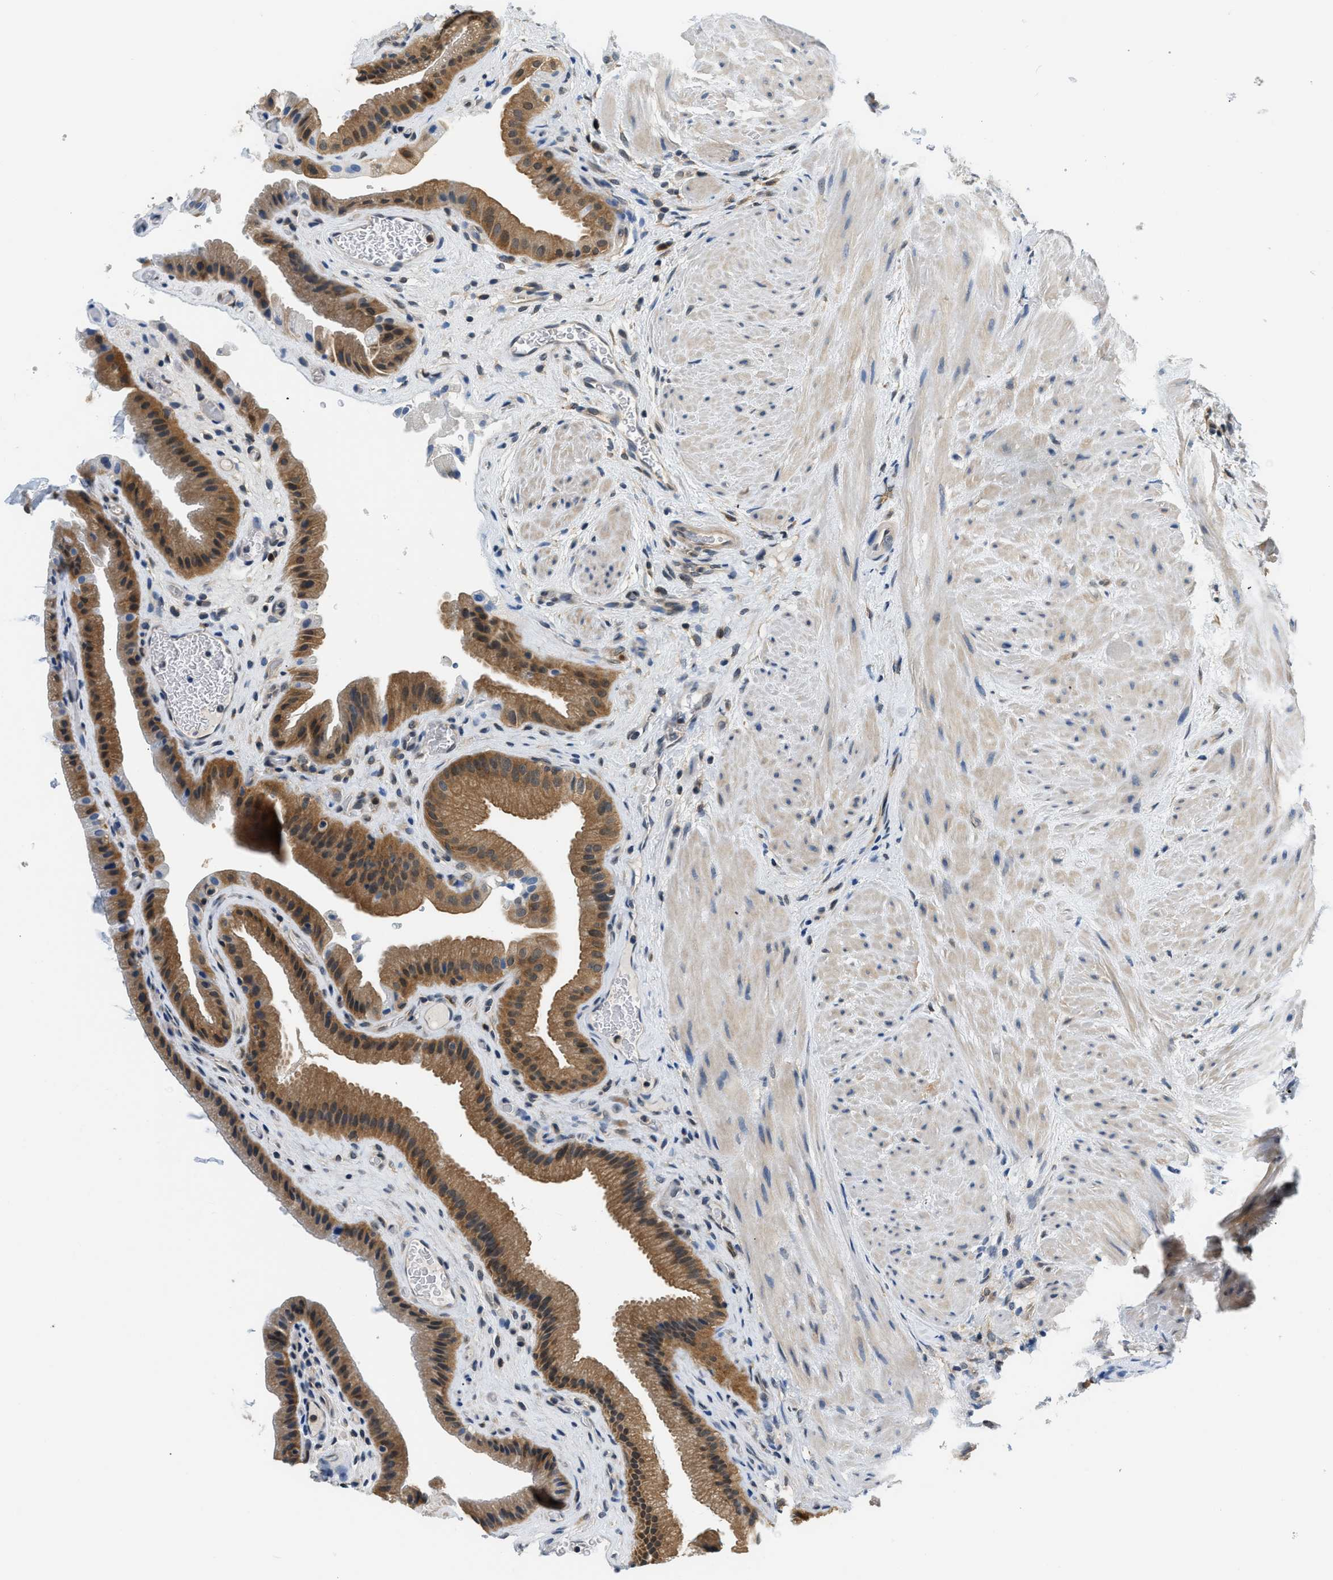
{"staining": {"intensity": "moderate", "quantity": ">75%", "location": "cytoplasmic/membranous"}, "tissue": "gallbladder", "cell_type": "Glandular cells", "image_type": "normal", "snomed": [{"axis": "morphology", "description": "Normal tissue, NOS"}, {"axis": "topography", "description": "Gallbladder"}], "caption": "Immunohistochemistry of unremarkable human gallbladder demonstrates medium levels of moderate cytoplasmic/membranous expression in about >75% of glandular cells.", "gene": "EIF4EBP2", "patient": {"sex": "male", "age": 49}}